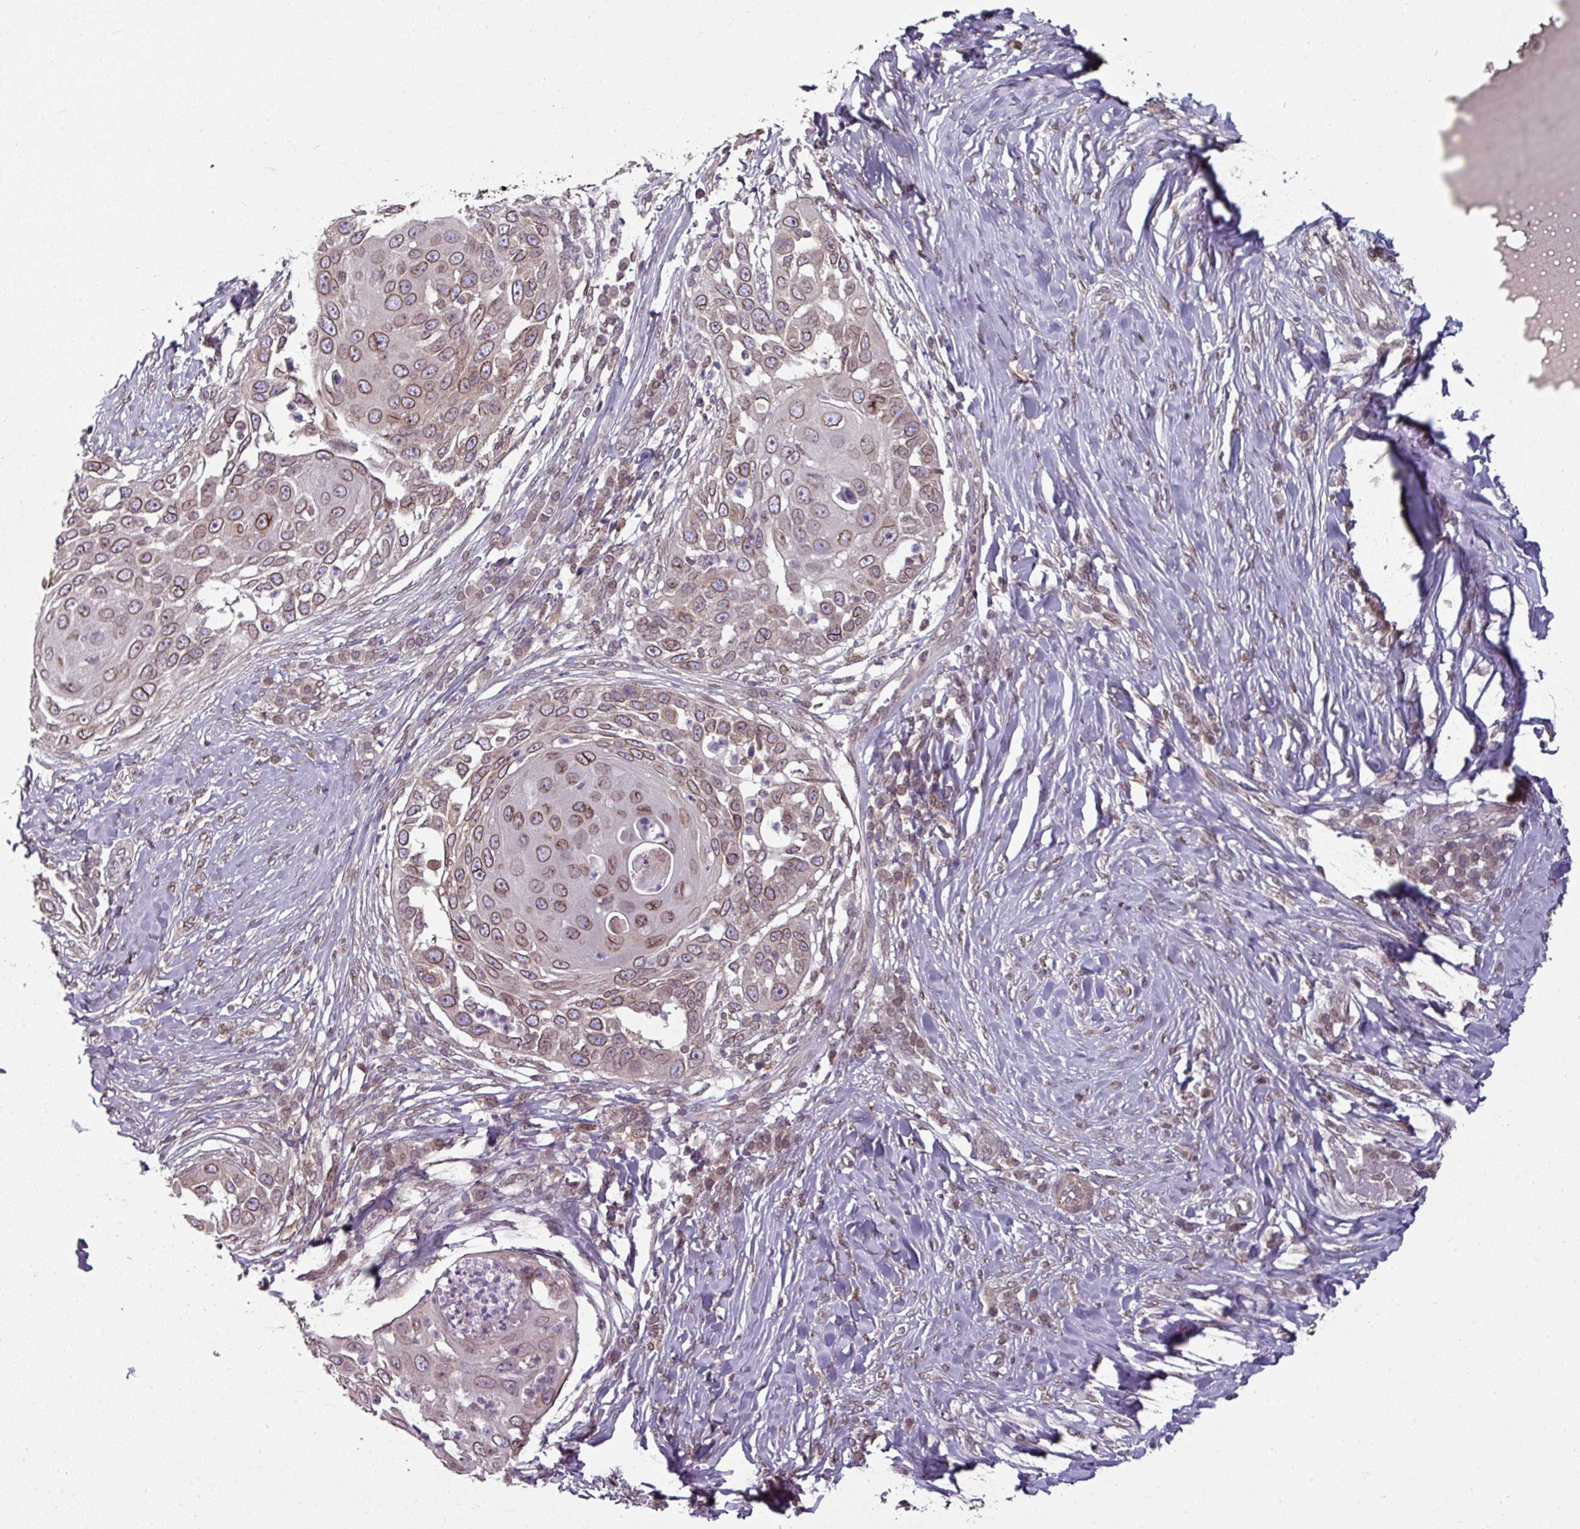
{"staining": {"intensity": "moderate", "quantity": "25%-75%", "location": "cytoplasmic/membranous,nuclear"}, "tissue": "skin cancer", "cell_type": "Tumor cells", "image_type": "cancer", "snomed": [{"axis": "morphology", "description": "Squamous cell carcinoma, NOS"}, {"axis": "topography", "description": "Skin"}], "caption": "DAB (3,3'-diaminobenzidine) immunohistochemical staining of skin cancer shows moderate cytoplasmic/membranous and nuclear protein expression in approximately 25%-75% of tumor cells. Immunohistochemistry (ihc) stains the protein in brown and the nuclei are stained blue.", "gene": "RANGAP1", "patient": {"sex": "female", "age": 44}}